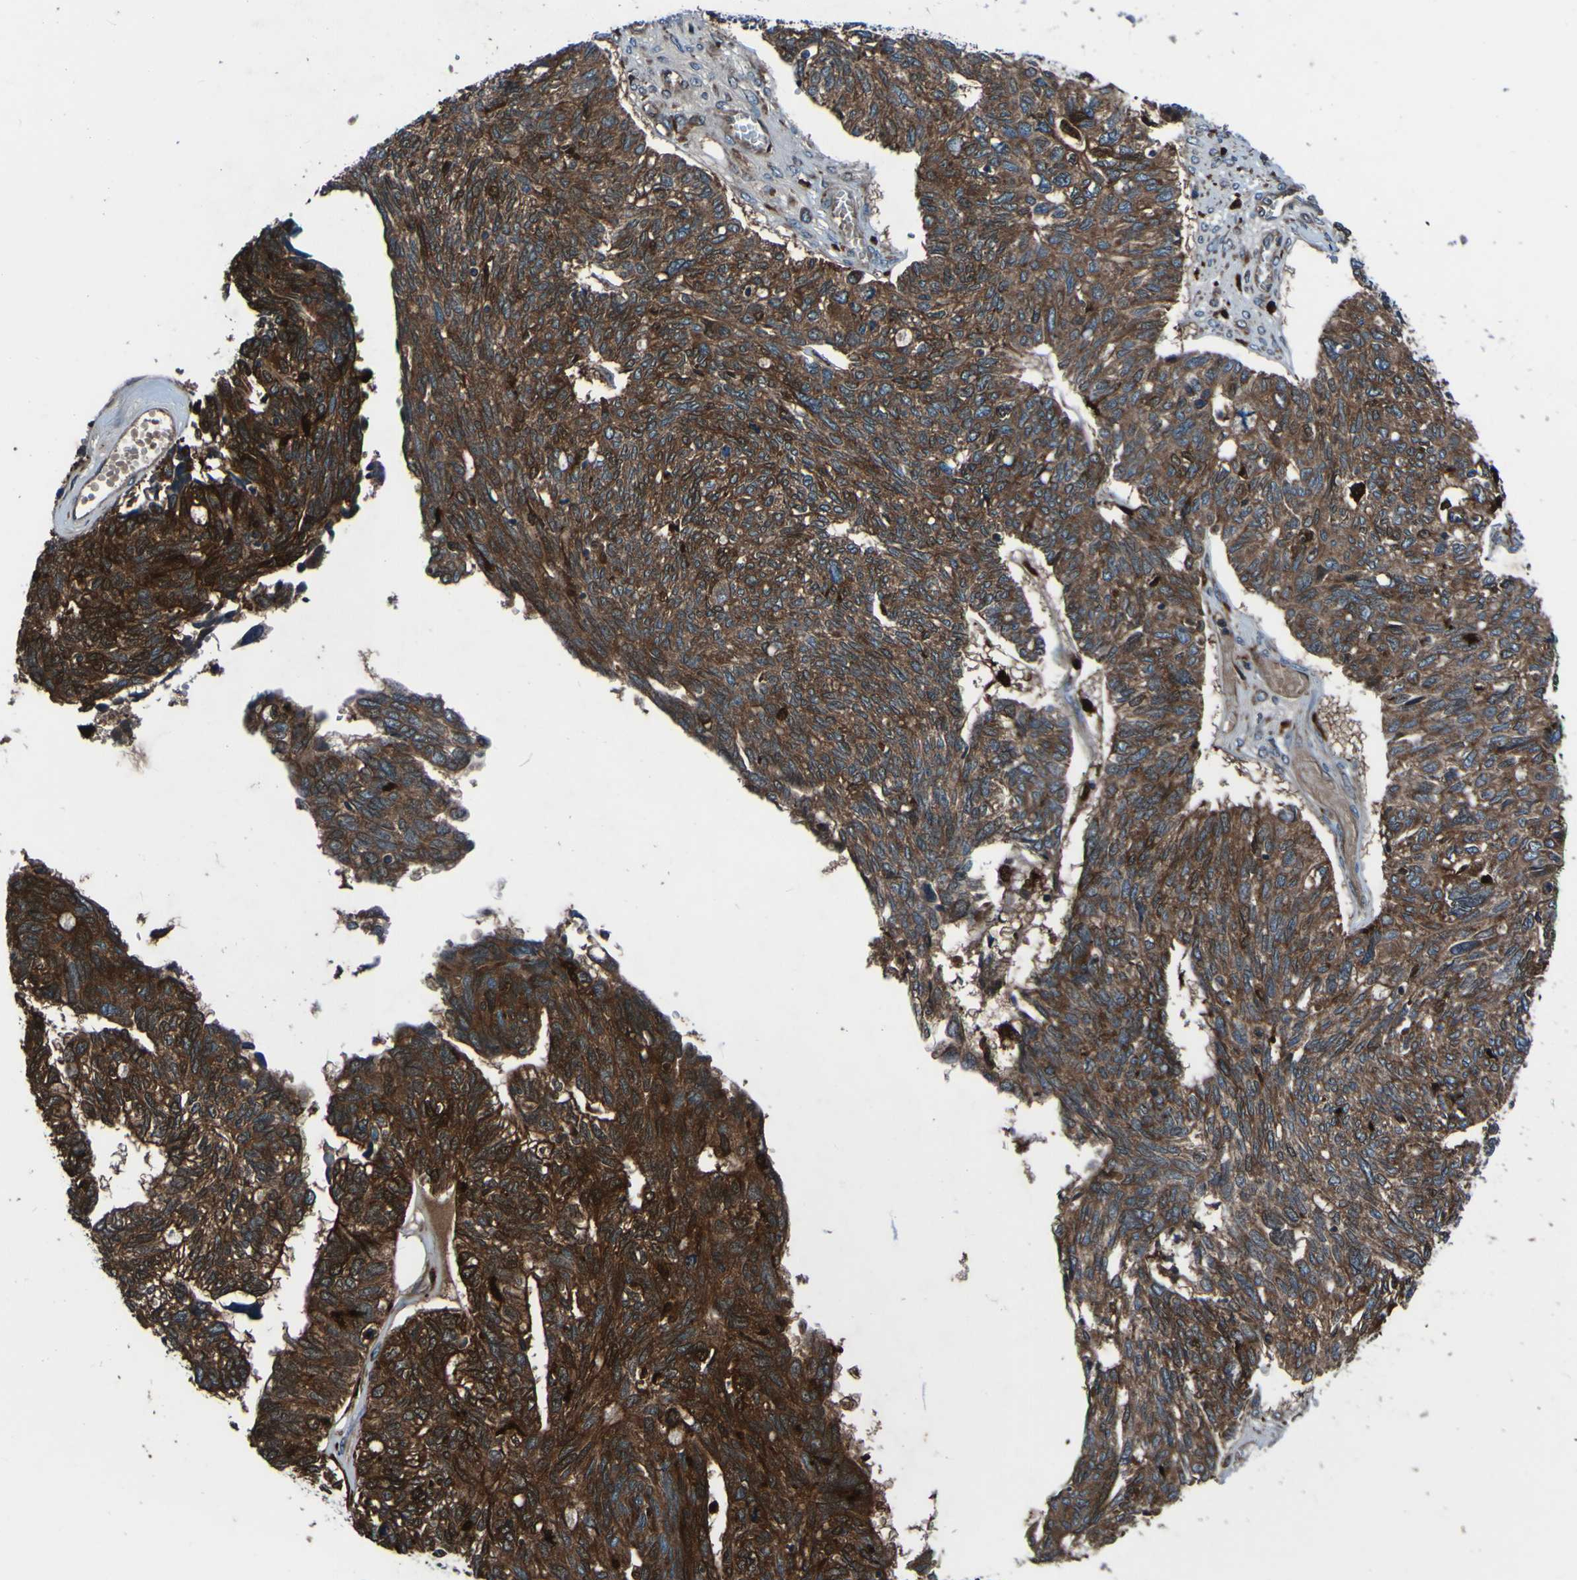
{"staining": {"intensity": "strong", "quantity": ">75%", "location": "cytoplasmic/membranous"}, "tissue": "ovarian cancer", "cell_type": "Tumor cells", "image_type": "cancer", "snomed": [{"axis": "morphology", "description": "Cystadenocarcinoma, serous, NOS"}, {"axis": "topography", "description": "Ovary"}], "caption": "Ovarian serous cystadenocarcinoma was stained to show a protein in brown. There is high levels of strong cytoplasmic/membranous expression in approximately >75% of tumor cells. Immunohistochemistry (ihc) stains the protein of interest in brown and the nuclei are stained blue.", "gene": "RAB5B", "patient": {"sex": "female", "age": 79}}